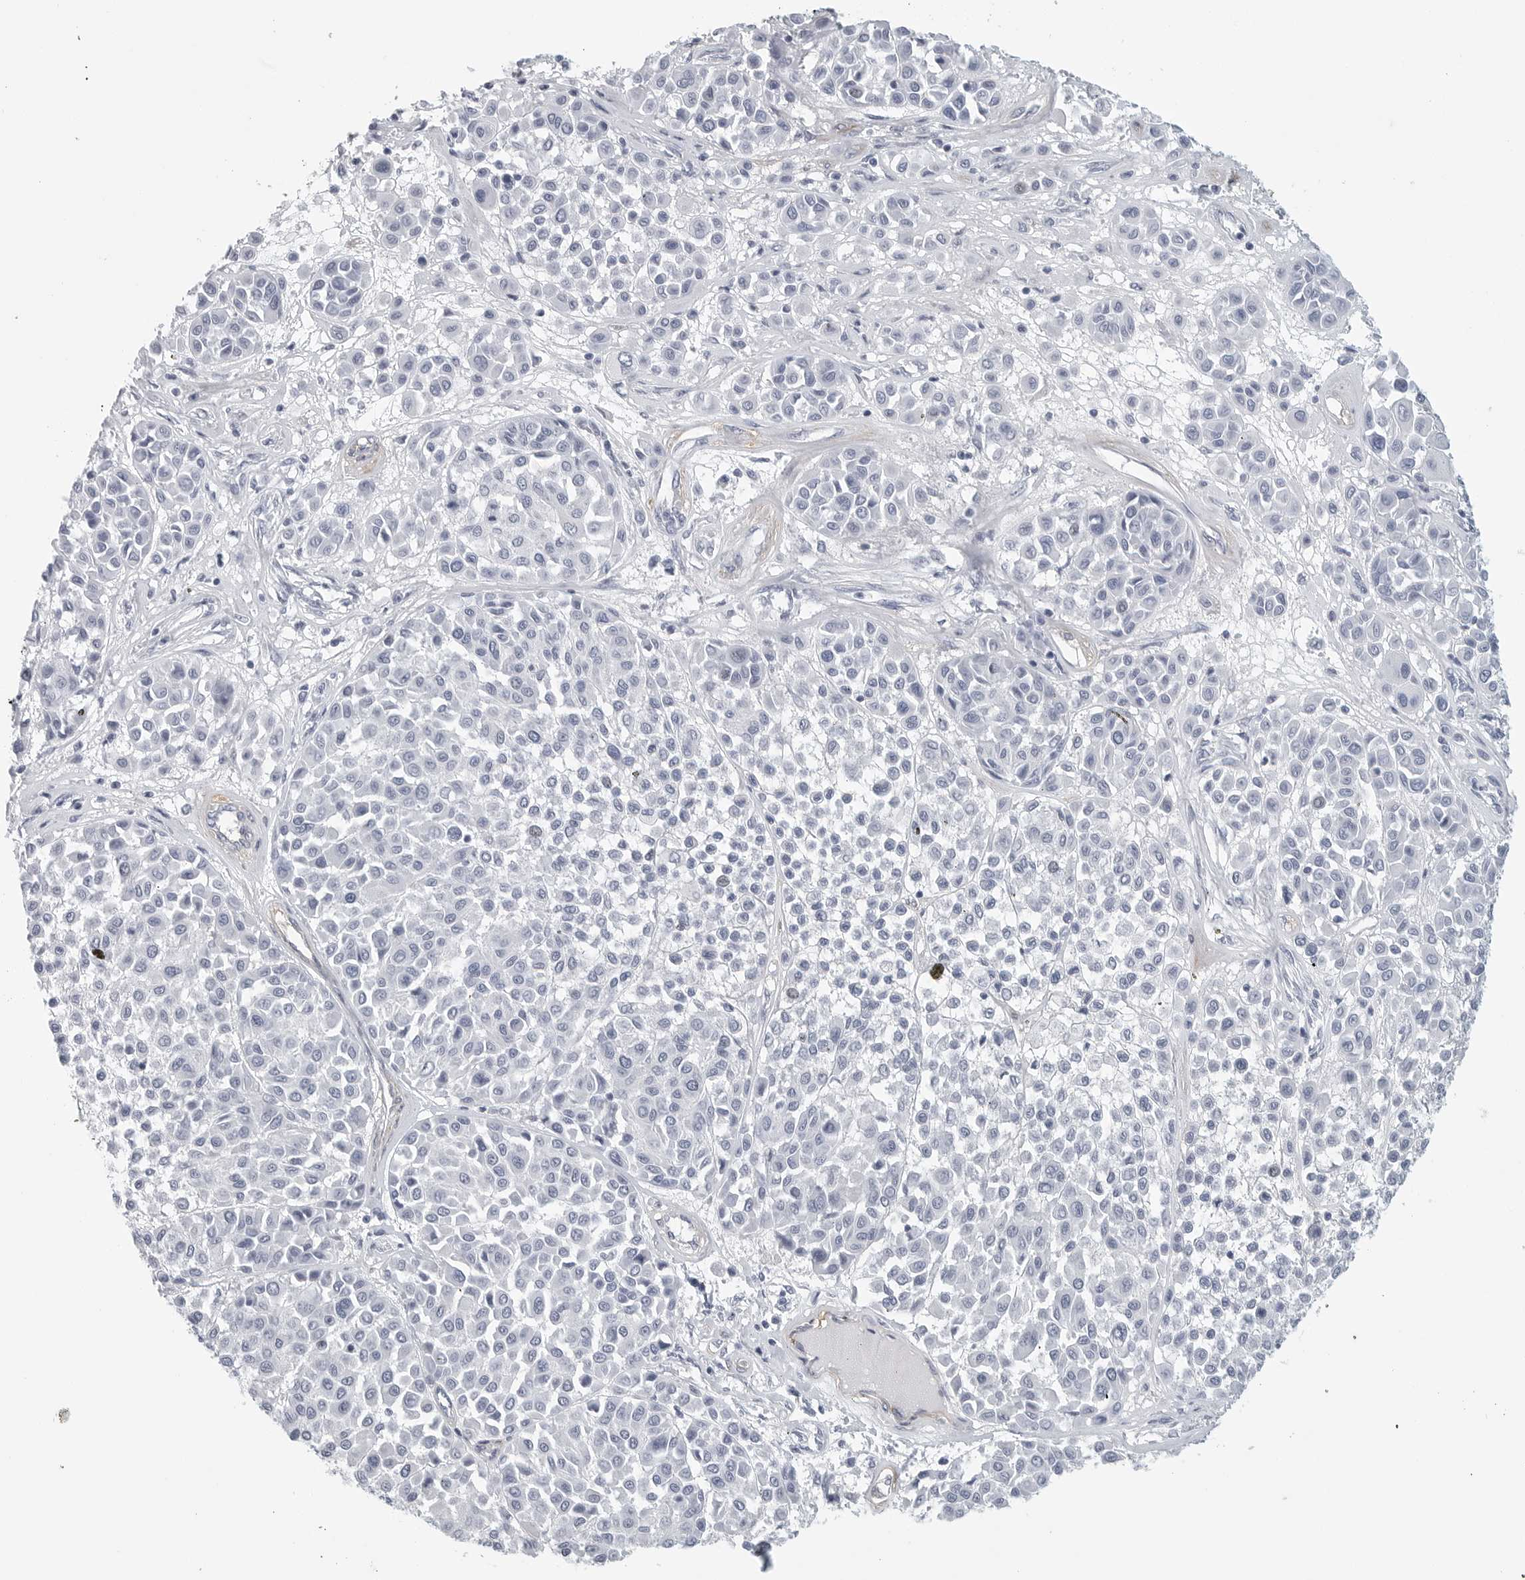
{"staining": {"intensity": "negative", "quantity": "none", "location": "none"}, "tissue": "melanoma", "cell_type": "Tumor cells", "image_type": "cancer", "snomed": [{"axis": "morphology", "description": "Malignant melanoma, Metastatic site"}, {"axis": "topography", "description": "Soft tissue"}], "caption": "Photomicrograph shows no significant protein positivity in tumor cells of melanoma.", "gene": "TNR", "patient": {"sex": "male", "age": 41}}